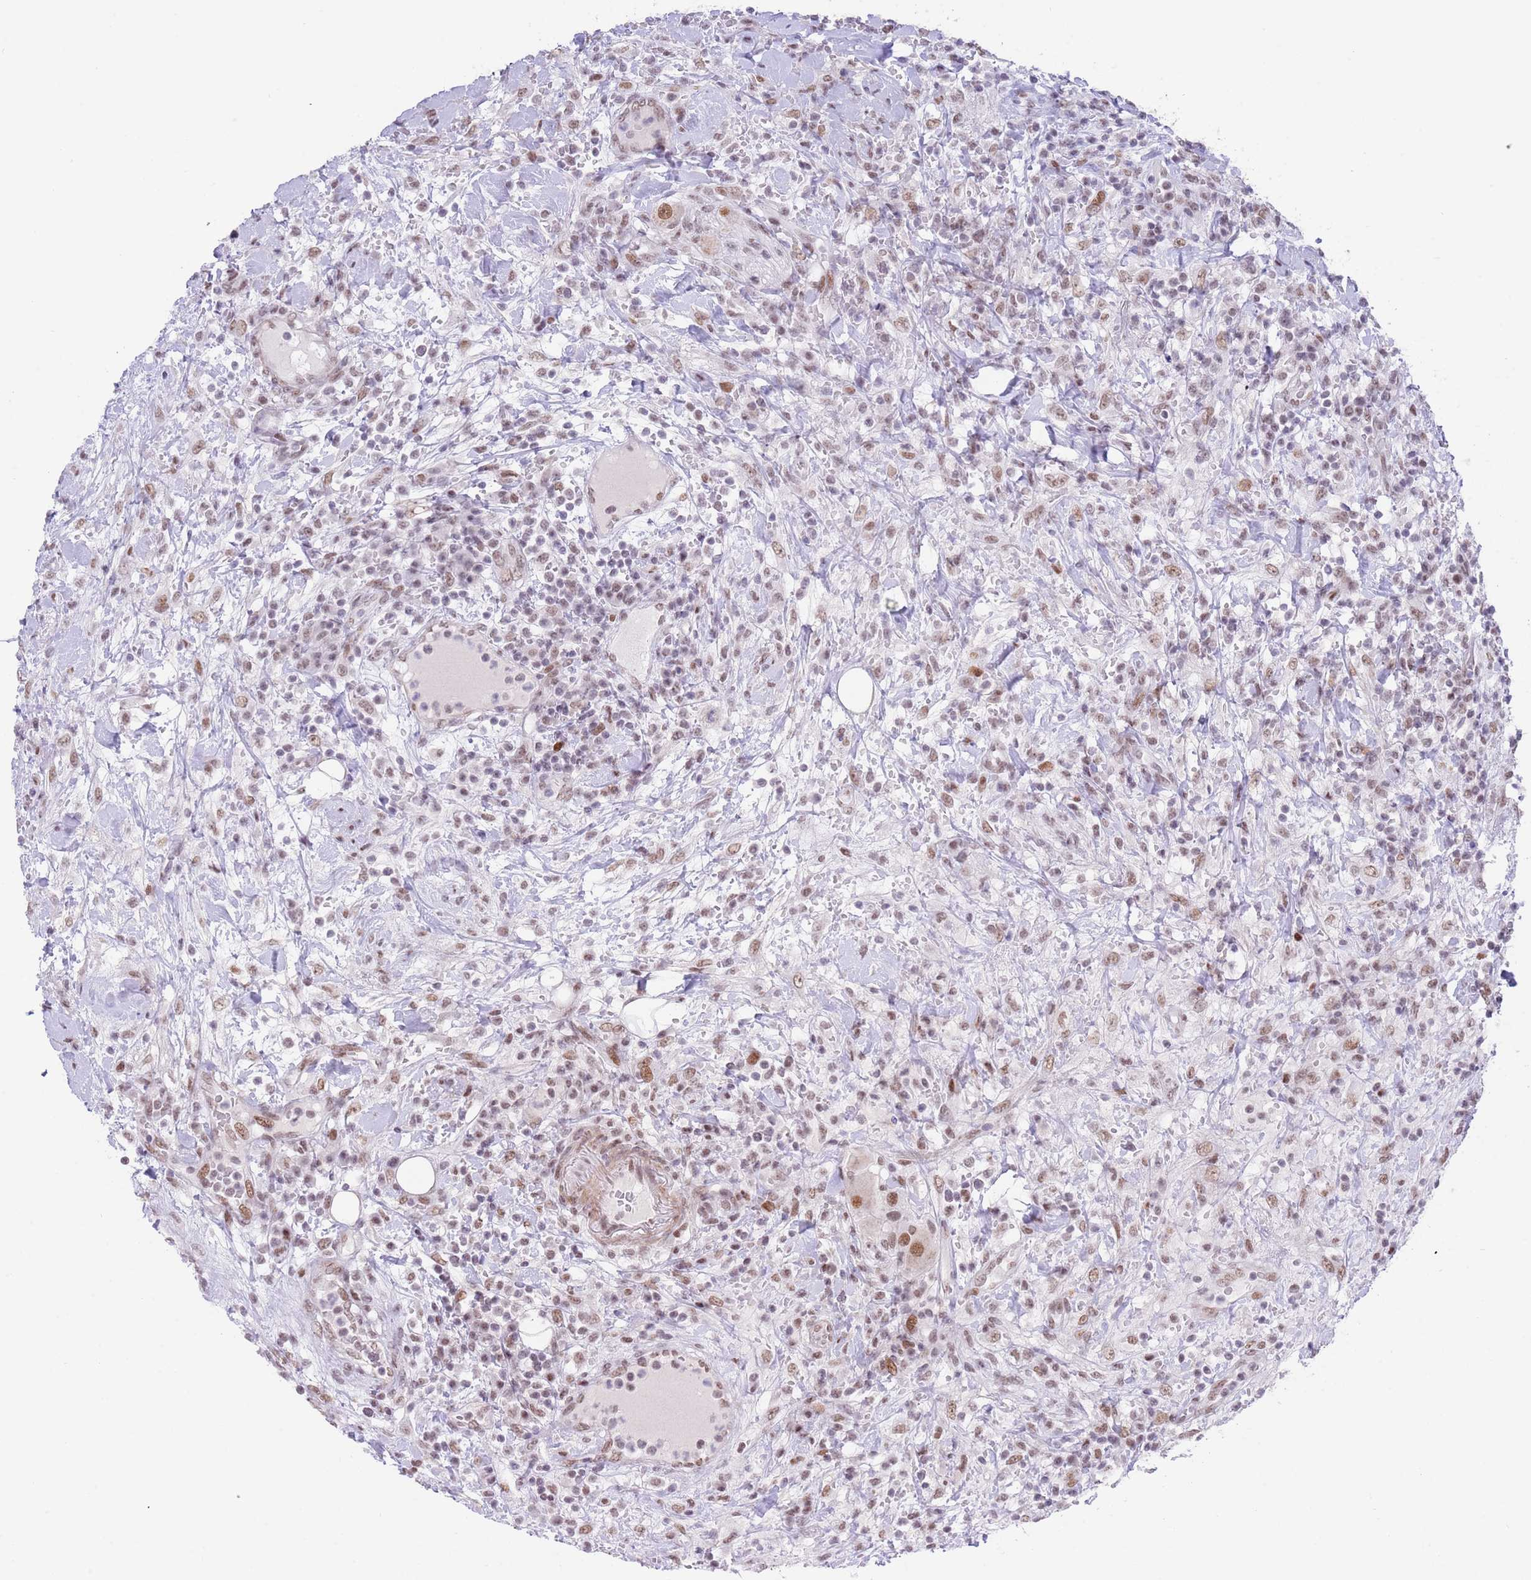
{"staining": {"intensity": "moderate", "quantity": ">75%", "location": "nuclear"}, "tissue": "lymphoma", "cell_type": "Tumor cells", "image_type": "cancer", "snomed": [{"axis": "morphology", "description": "Malignant lymphoma, non-Hodgkin's type, High grade"}, {"axis": "topography", "description": "Colon"}], "caption": "Moderate nuclear expression for a protein is identified in about >75% of tumor cells of lymphoma using immunohistochemistry (IHC).", "gene": "ZNF382", "patient": {"sex": "female", "age": 53}}